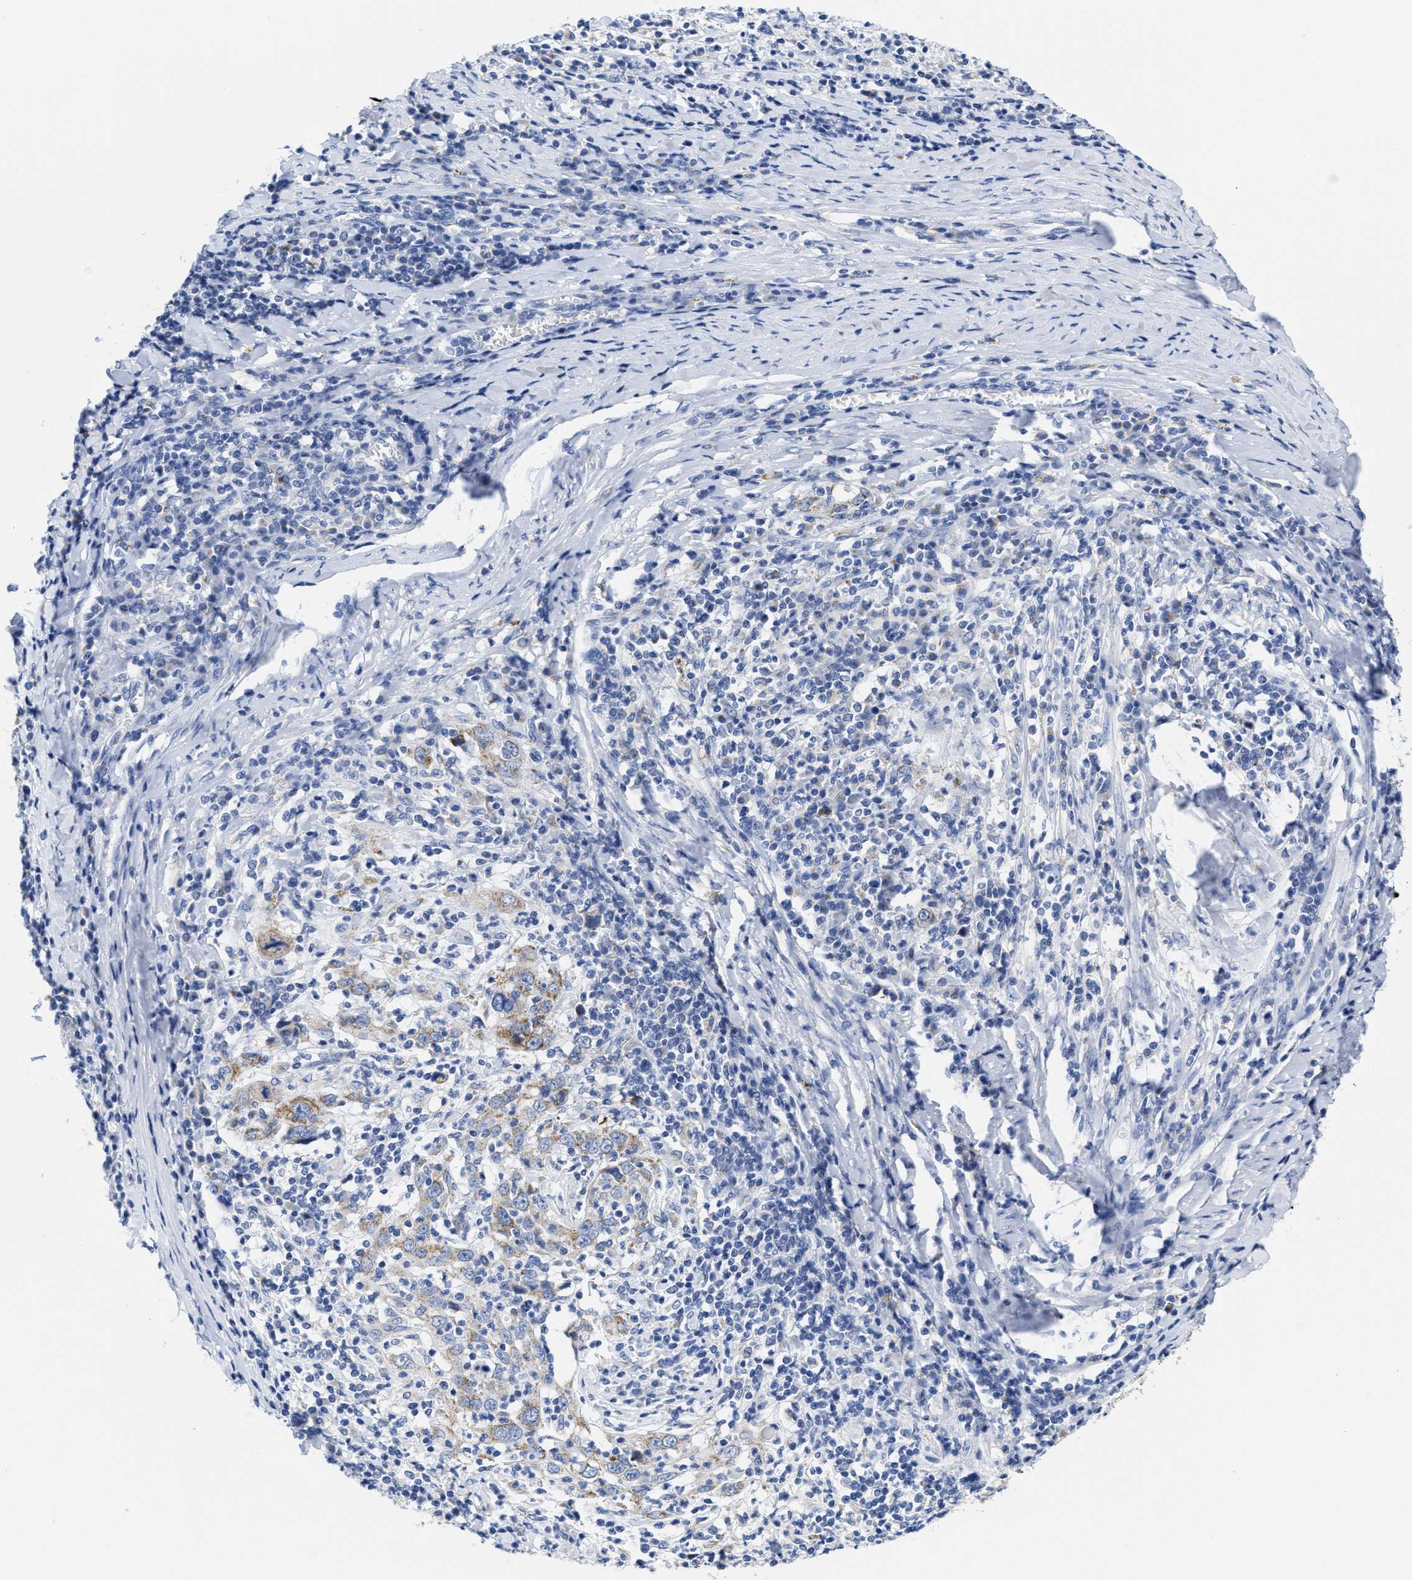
{"staining": {"intensity": "moderate", "quantity": "<25%", "location": "cytoplasmic/membranous"}, "tissue": "cervical cancer", "cell_type": "Tumor cells", "image_type": "cancer", "snomed": [{"axis": "morphology", "description": "Squamous cell carcinoma, NOS"}, {"axis": "topography", "description": "Cervix"}], "caption": "Protein analysis of cervical squamous cell carcinoma tissue exhibits moderate cytoplasmic/membranous expression in about <25% of tumor cells.", "gene": "TBRG4", "patient": {"sex": "female", "age": 46}}